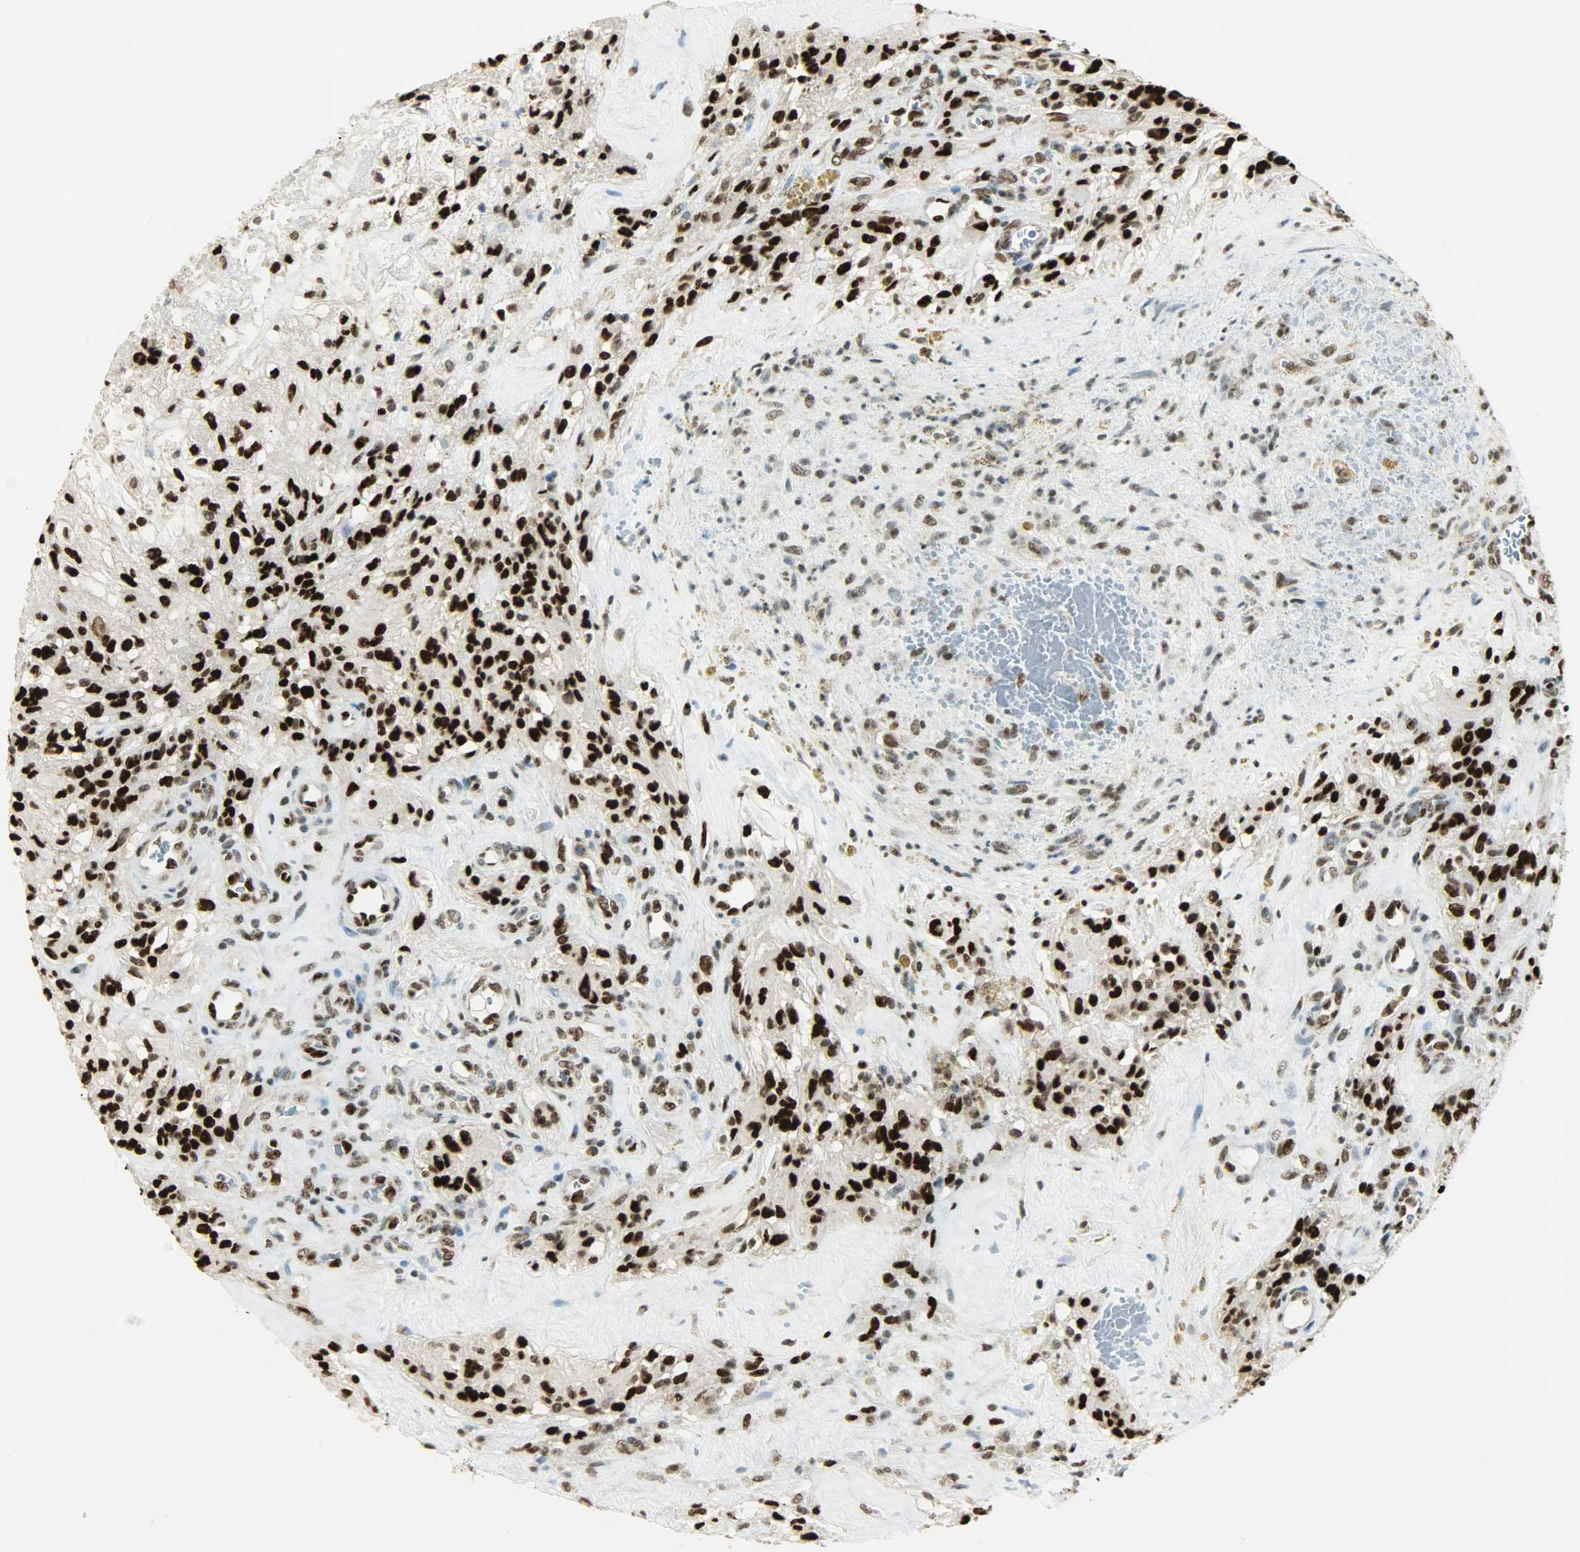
{"staining": {"intensity": "strong", "quantity": ">75%", "location": "nuclear"}, "tissue": "glioma", "cell_type": "Tumor cells", "image_type": "cancer", "snomed": [{"axis": "morphology", "description": "Normal tissue, NOS"}, {"axis": "morphology", "description": "Glioma, malignant, High grade"}, {"axis": "topography", "description": "Cerebral cortex"}], "caption": "Protein analysis of malignant glioma (high-grade) tissue shows strong nuclear positivity in about >75% of tumor cells.", "gene": "MYEF2", "patient": {"sex": "male", "age": 56}}